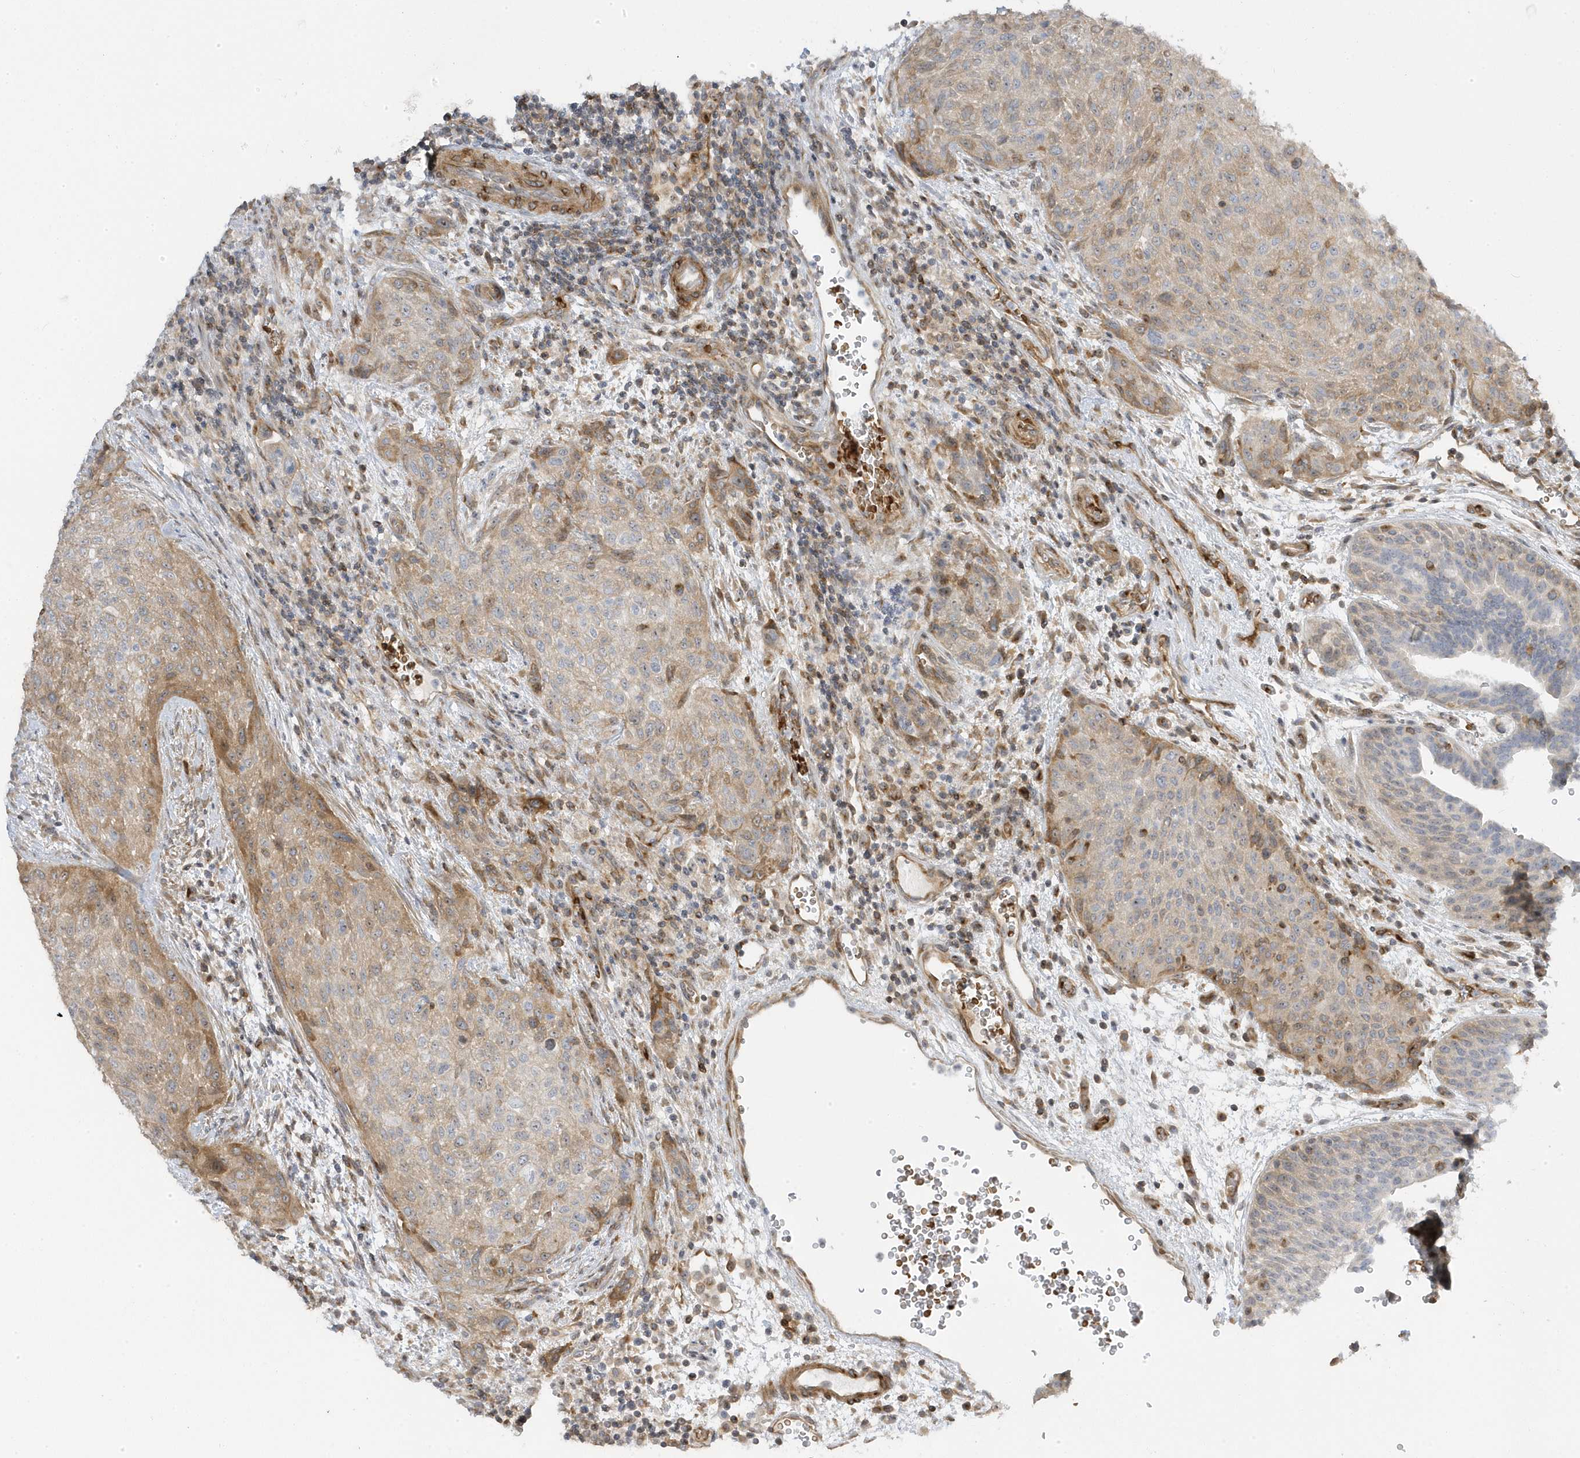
{"staining": {"intensity": "moderate", "quantity": "25%-75%", "location": "cytoplasmic/membranous"}, "tissue": "urothelial cancer", "cell_type": "Tumor cells", "image_type": "cancer", "snomed": [{"axis": "morphology", "description": "Urothelial carcinoma, High grade"}, {"axis": "topography", "description": "Urinary bladder"}], "caption": "Immunohistochemical staining of human urothelial cancer shows medium levels of moderate cytoplasmic/membranous staining in about 25%-75% of tumor cells. (DAB IHC with brightfield microscopy, high magnification).", "gene": "MAP7D3", "patient": {"sex": "male", "age": 35}}